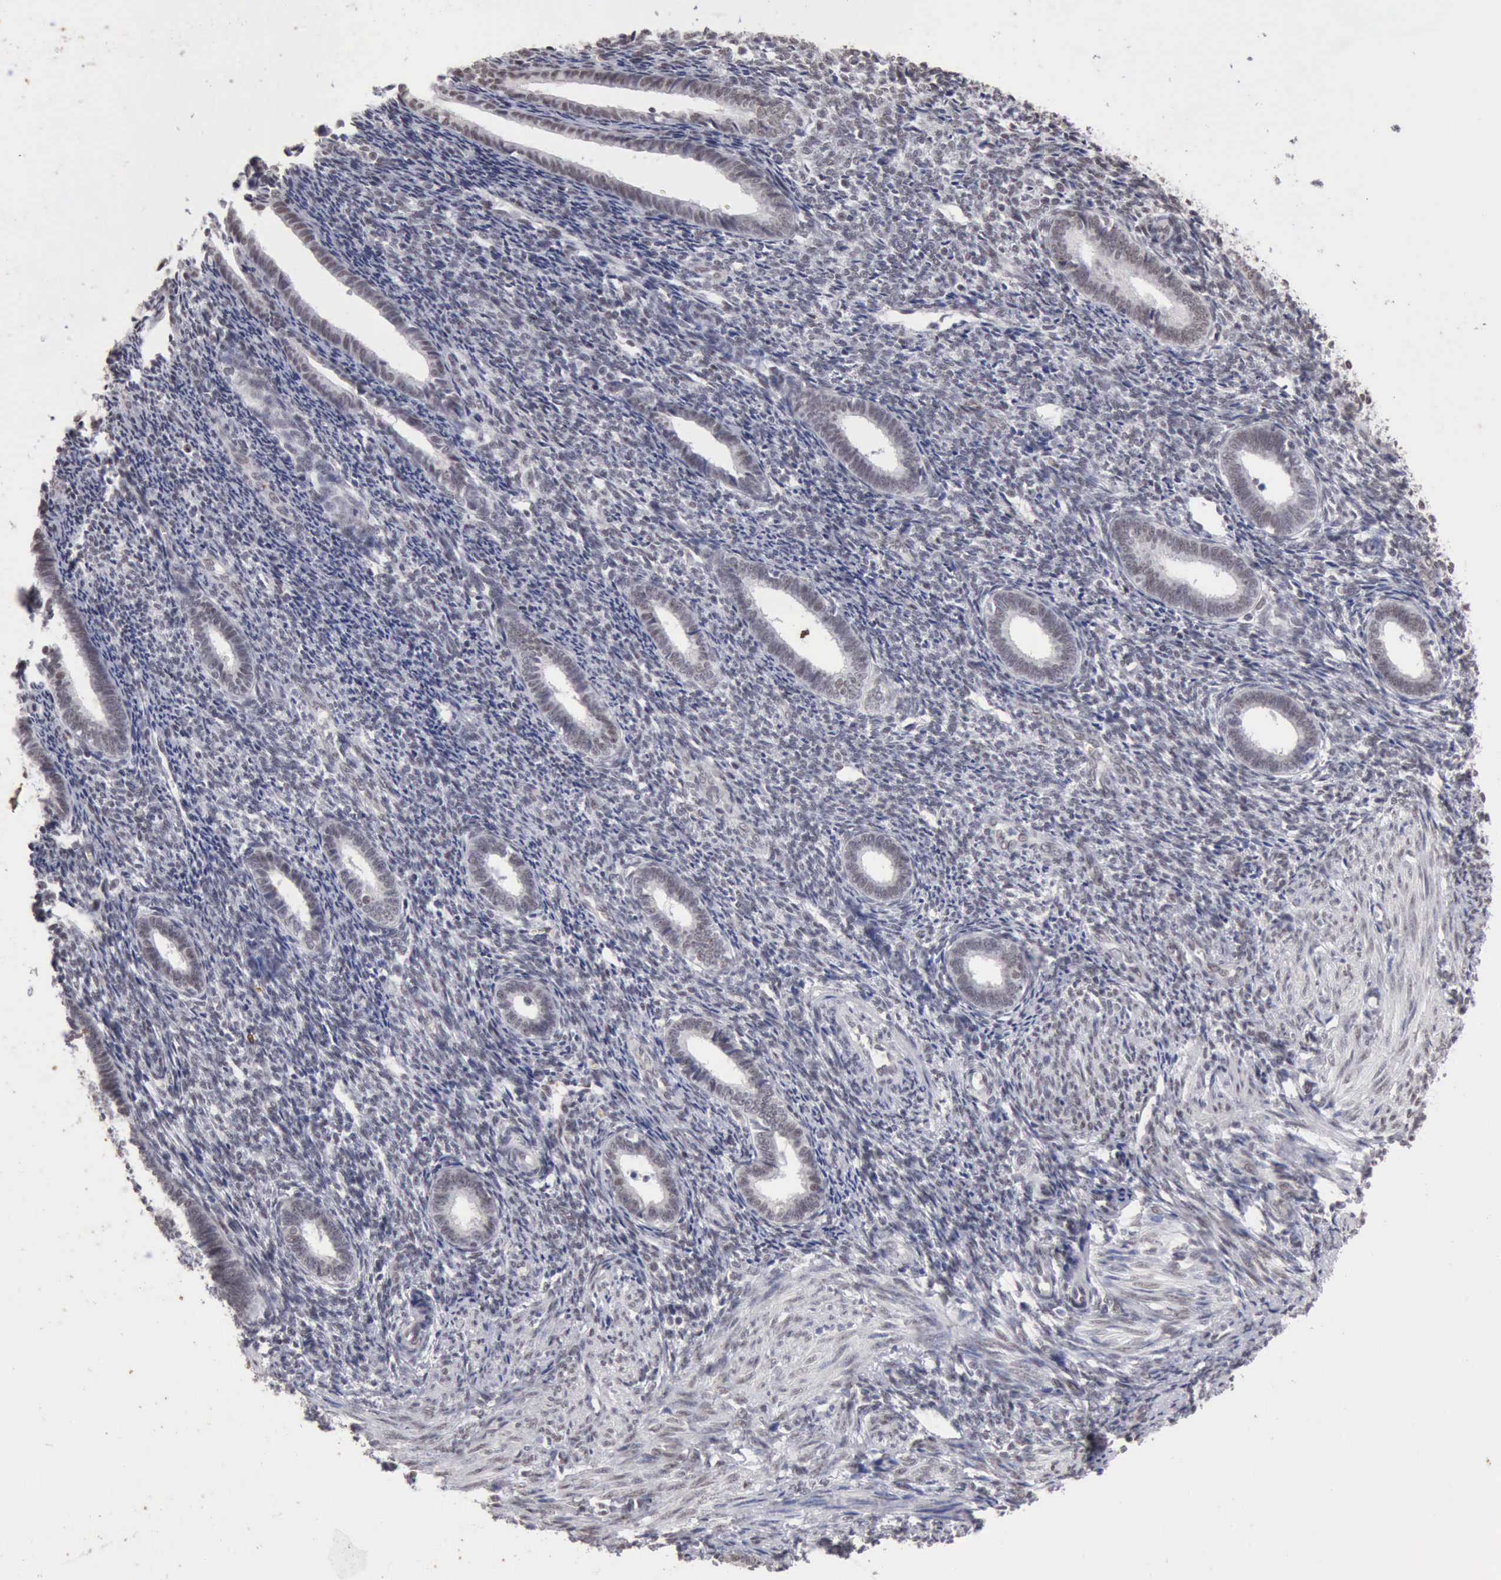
{"staining": {"intensity": "weak", "quantity": "<25%", "location": "nuclear"}, "tissue": "endometrium", "cell_type": "Cells in endometrial stroma", "image_type": "normal", "snomed": [{"axis": "morphology", "description": "Normal tissue, NOS"}, {"axis": "topography", "description": "Endometrium"}], "caption": "Immunohistochemistry image of unremarkable endometrium: human endometrium stained with DAB reveals no significant protein expression in cells in endometrial stroma. The staining was performed using DAB to visualize the protein expression in brown, while the nuclei were stained in blue with hematoxylin (Magnification: 20x).", "gene": "TAF1", "patient": {"sex": "female", "age": 27}}